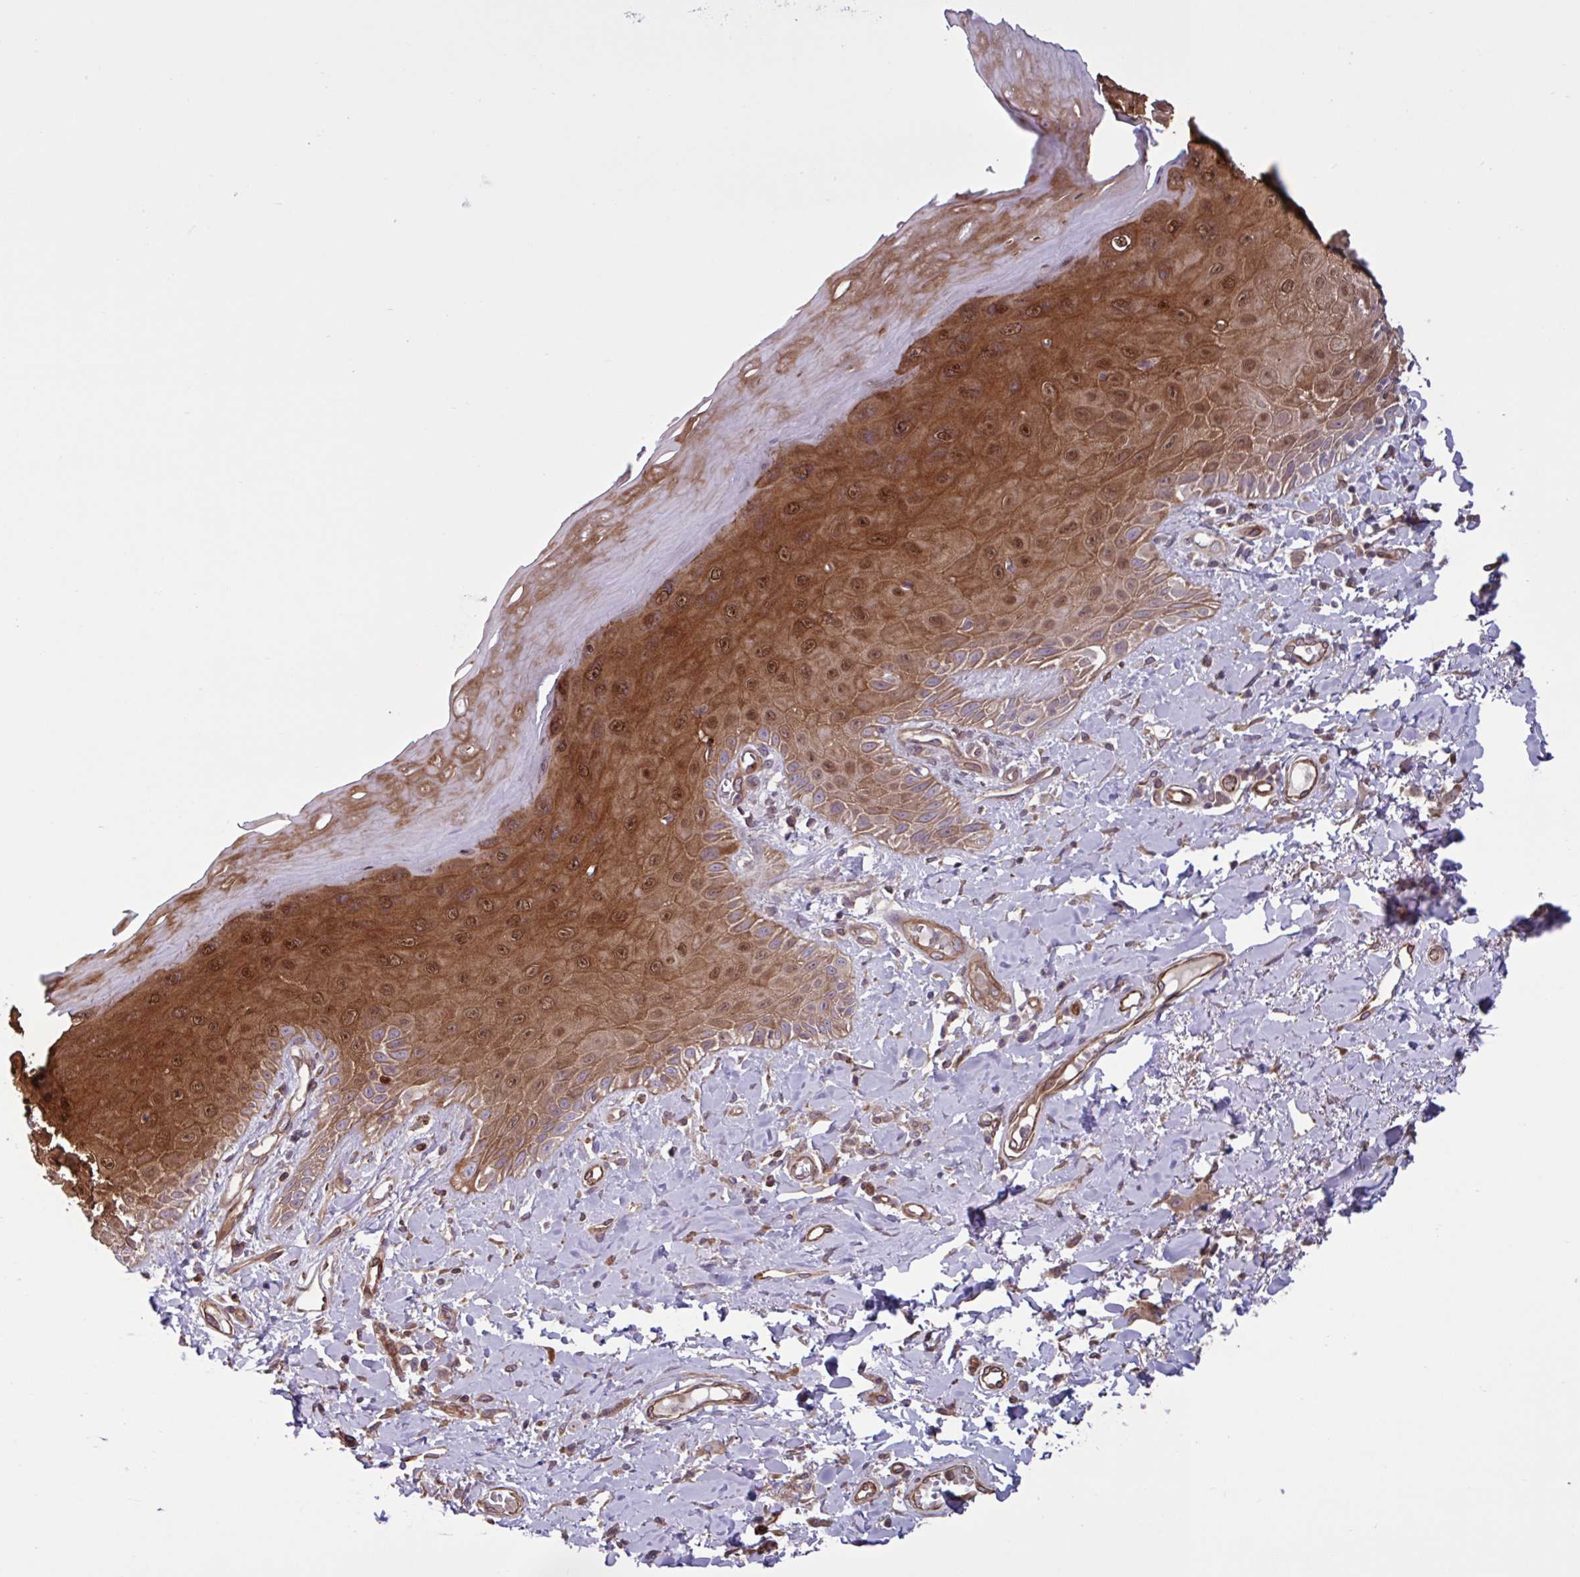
{"staining": {"intensity": "strong", "quantity": ">75%", "location": "cytoplasmic/membranous,nuclear"}, "tissue": "skin", "cell_type": "Epidermal cells", "image_type": "normal", "snomed": [{"axis": "morphology", "description": "Normal tissue, NOS"}, {"axis": "topography", "description": "Anal"}, {"axis": "topography", "description": "Peripheral nerve tissue"}], "caption": "Skin stained for a protein displays strong cytoplasmic/membranous,nuclear positivity in epidermal cells. (DAB (3,3'-diaminobenzidine) IHC with brightfield microscopy, high magnification).", "gene": "GLTP", "patient": {"sex": "male", "age": 78}}